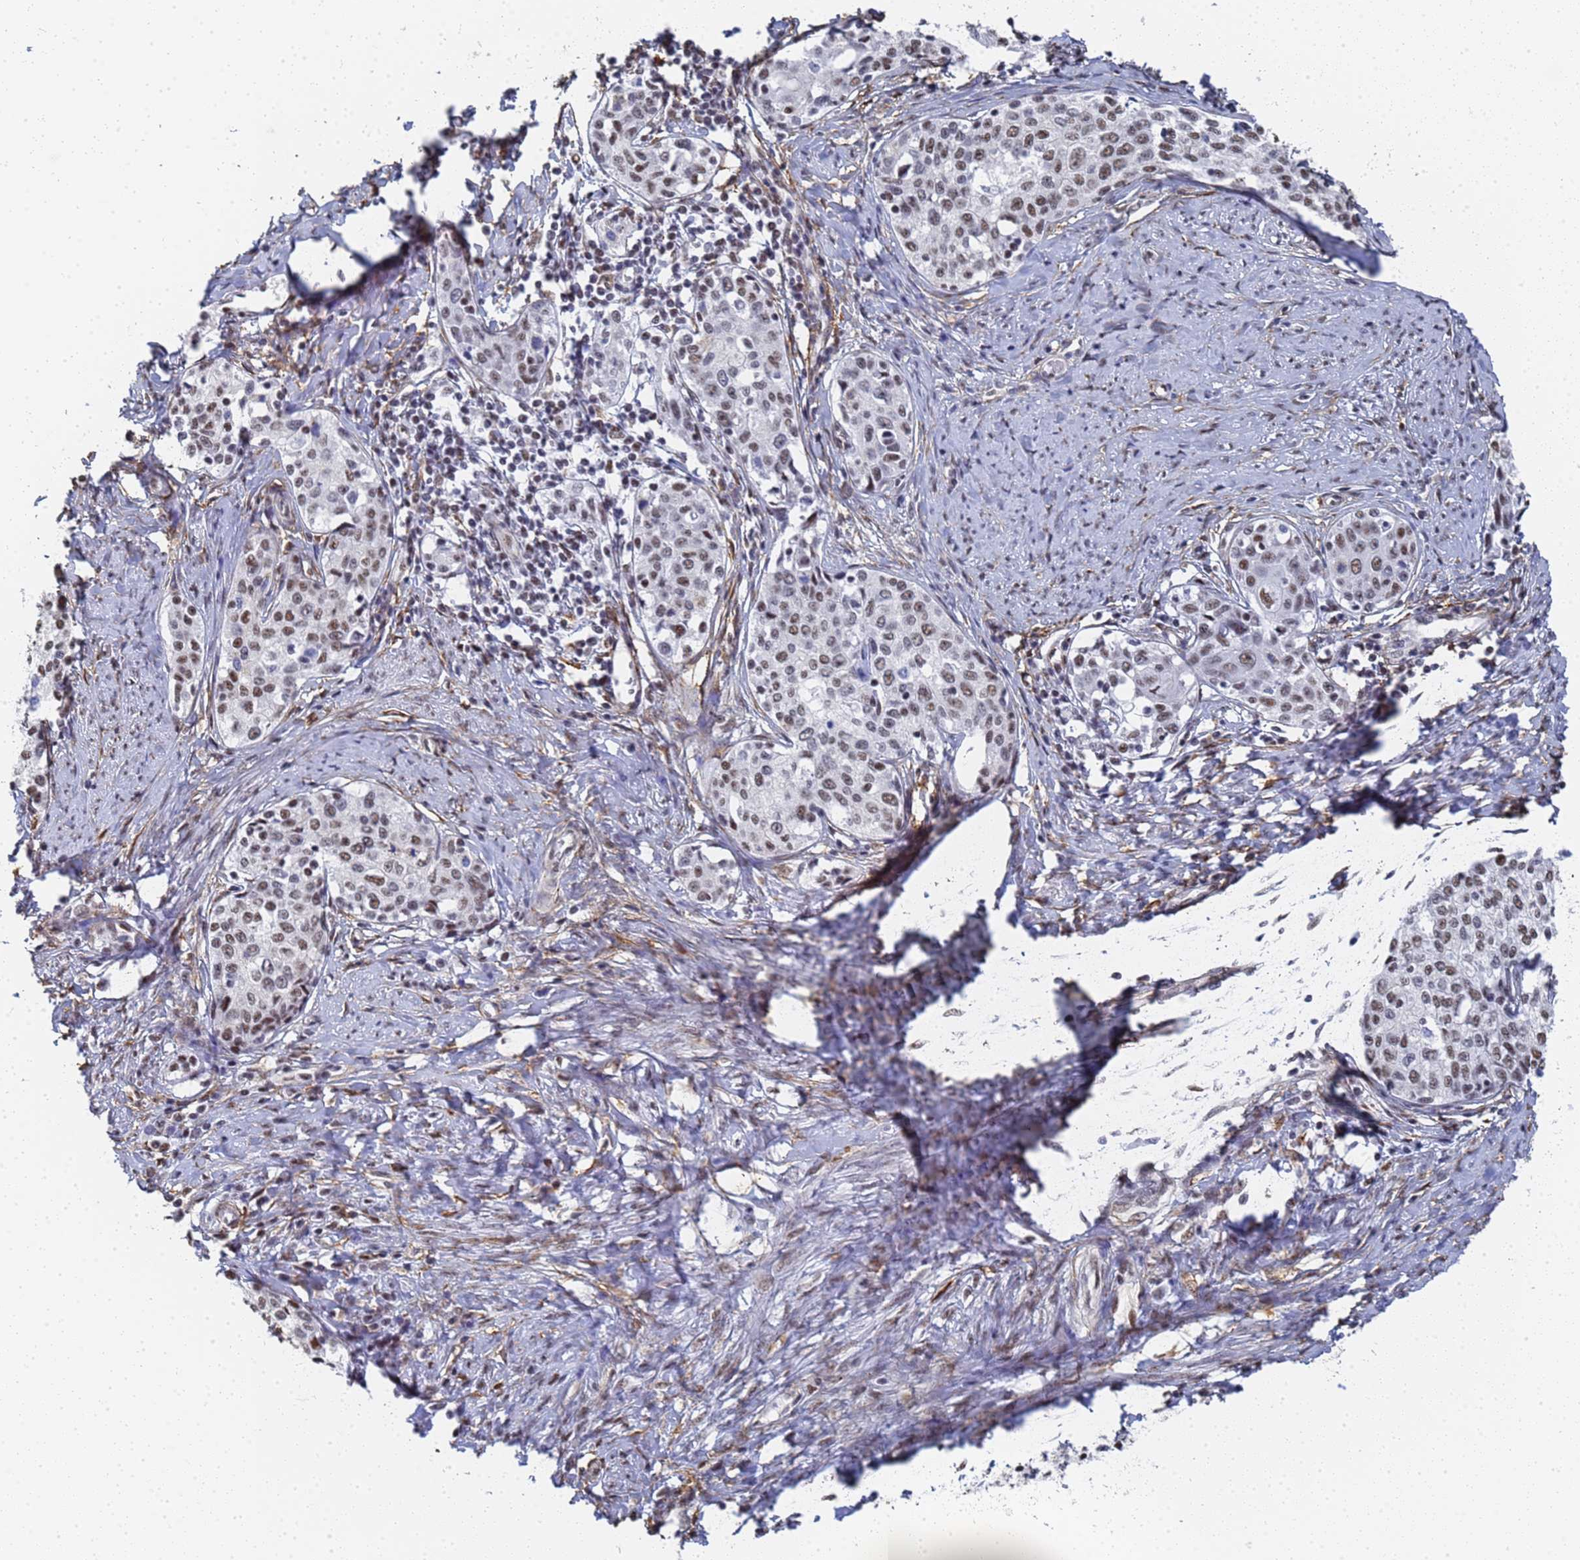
{"staining": {"intensity": "moderate", "quantity": ">75%", "location": "nuclear"}, "tissue": "cervical cancer", "cell_type": "Tumor cells", "image_type": "cancer", "snomed": [{"axis": "morphology", "description": "Squamous cell carcinoma, NOS"}, {"axis": "morphology", "description": "Adenocarcinoma, NOS"}, {"axis": "topography", "description": "Cervix"}], "caption": "A brown stain shows moderate nuclear expression of a protein in adenocarcinoma (cervical) tumor cells.", "gene": "PRRT4", "patient": {"sex": "female", "age": 52}}